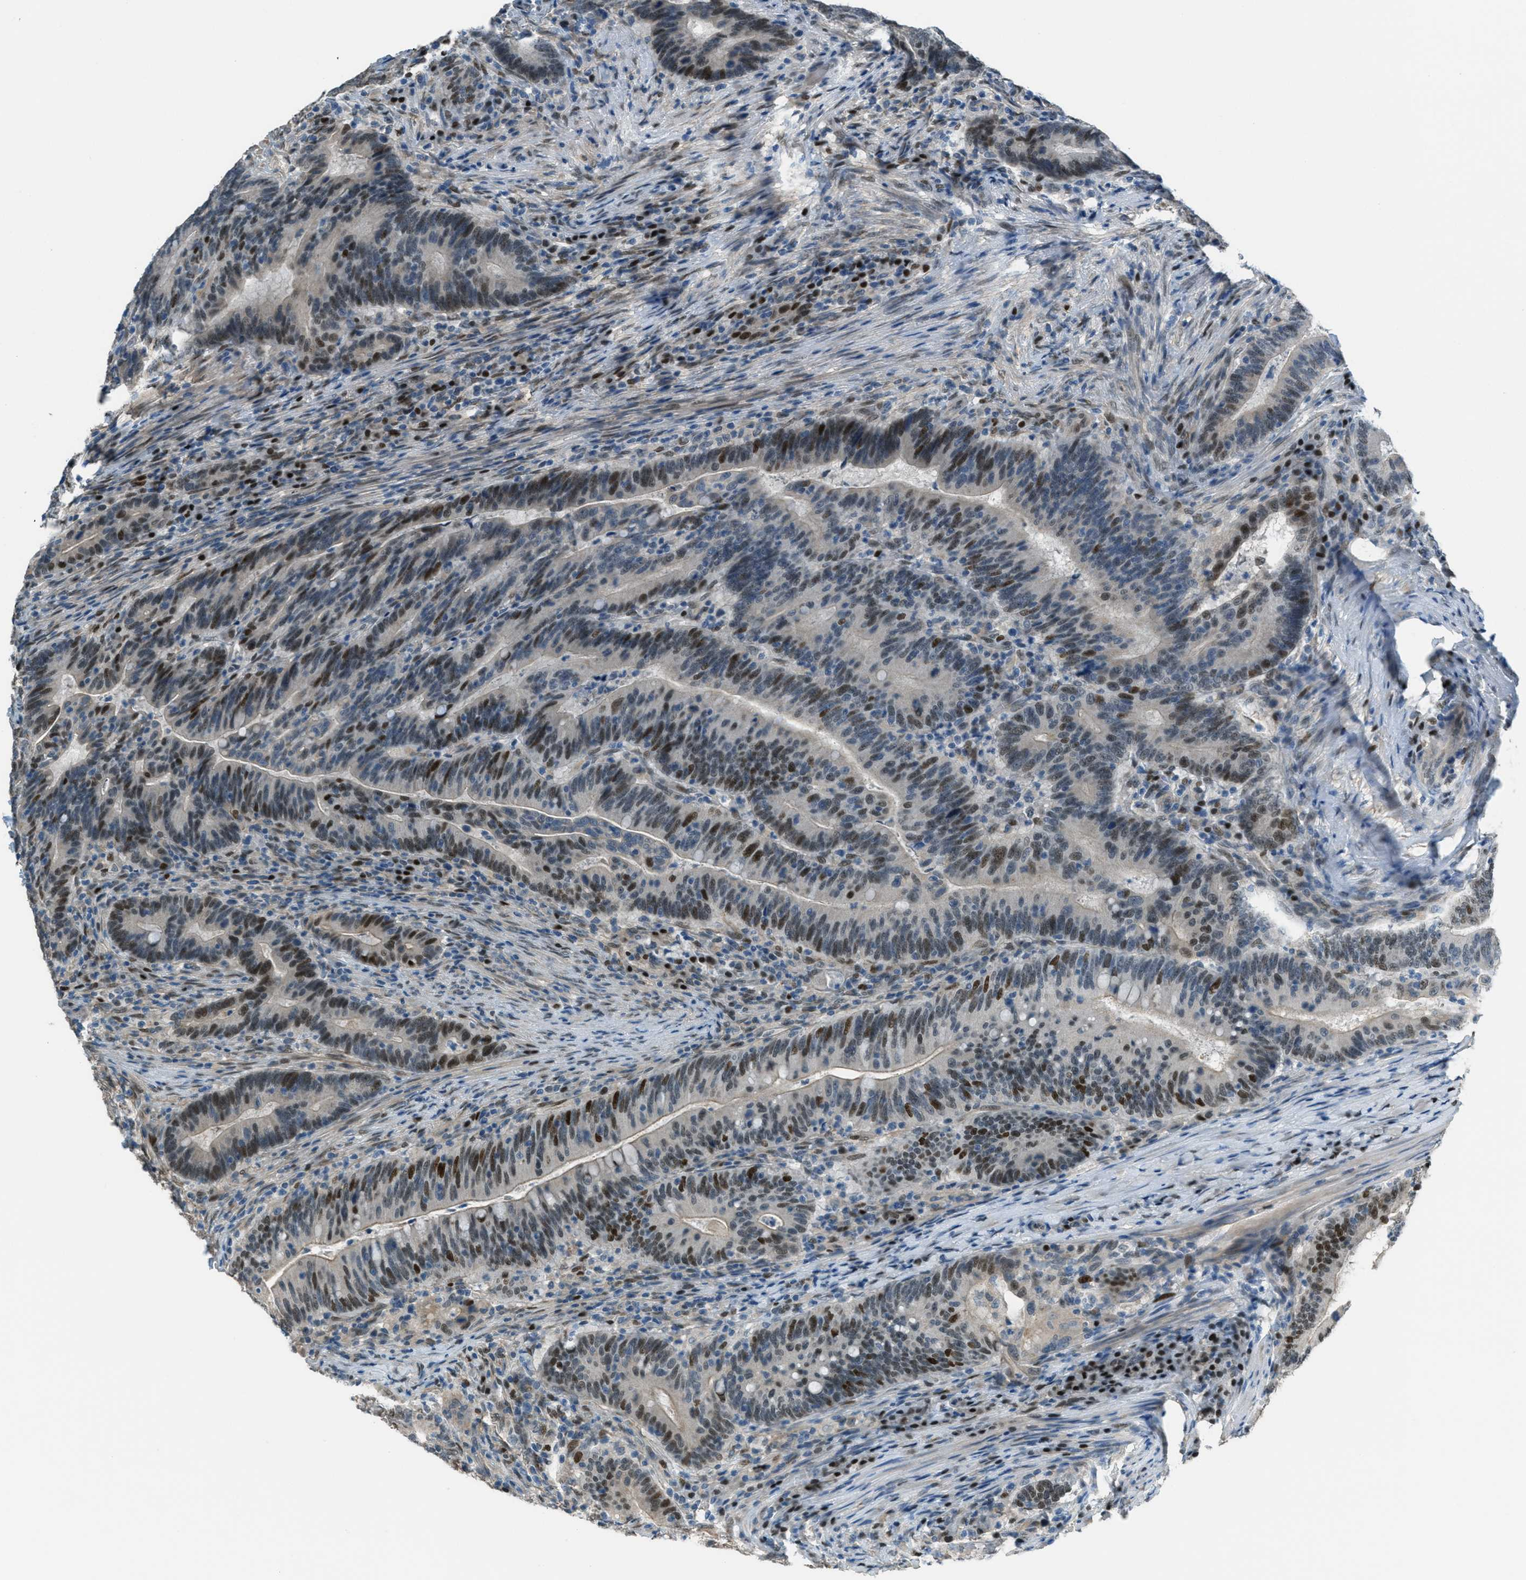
{"staining": {"intensity": "moderate", "quantity": "25%-75%", "location": "nuclear"}, "tissue": "colorectal cancer", "cell_type": "Tumor cells", "image_type": "cancer", "snomed": [{"axis": "morphology", "description": "Normal tissue, NOS"}, {"axis": "morphology", "description": "Adenocarcinoma, NOS"}, {"axis": "topography", "description": "Colon"}], "caption": "A high-resolution histopathology image shows immunohistochemistry staining of colorectal adenocarcinoma, which demonstrates moderate nuclear staining in about 25%-75% of tumor cells.", "gene": "TCF3", "patient": {"sex": "female", "age": 66}}